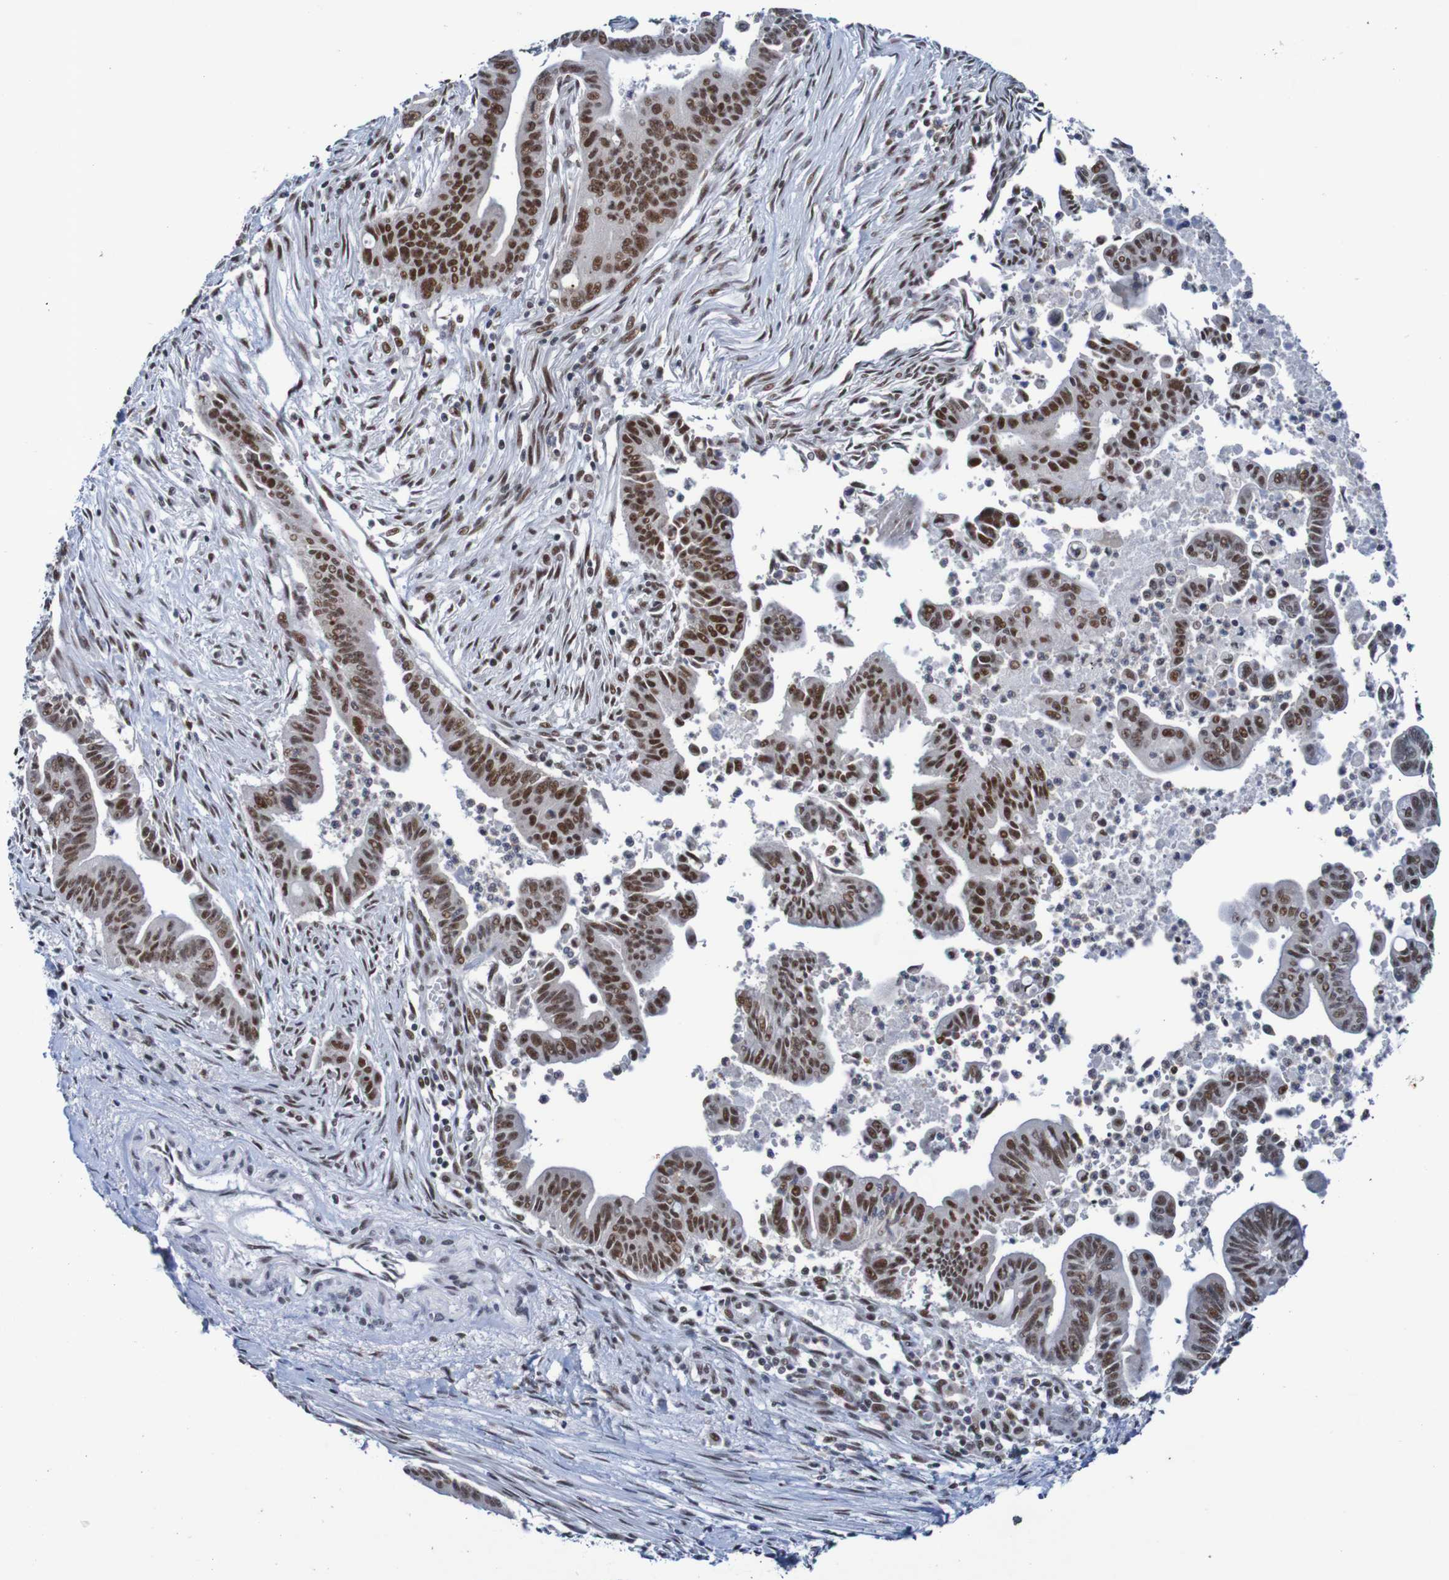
{"staining": {"intensity": "strong", "quantity": ">75%", "location": "nuclear"}, "tissue": "pancreatic cancer", "cell_type": "Tumor cells", "image_type": "cancer", "snomed": [{"axis": "morphology", "description": "Adenocarcinoma, NOS"}, {"axis": "topography", "description": "Pancreas"}], "caption": "IHC micrograph of neoplastic tissue: human pancreatic cancer stained using immunohistochemistry exhibits high levels of strong protein expression localized specifically in the nuclear of tumor cells, appearing as a nuclear brown color.", "gene": "CDC5L", "patient": {"sex": "male", "age": 70}}